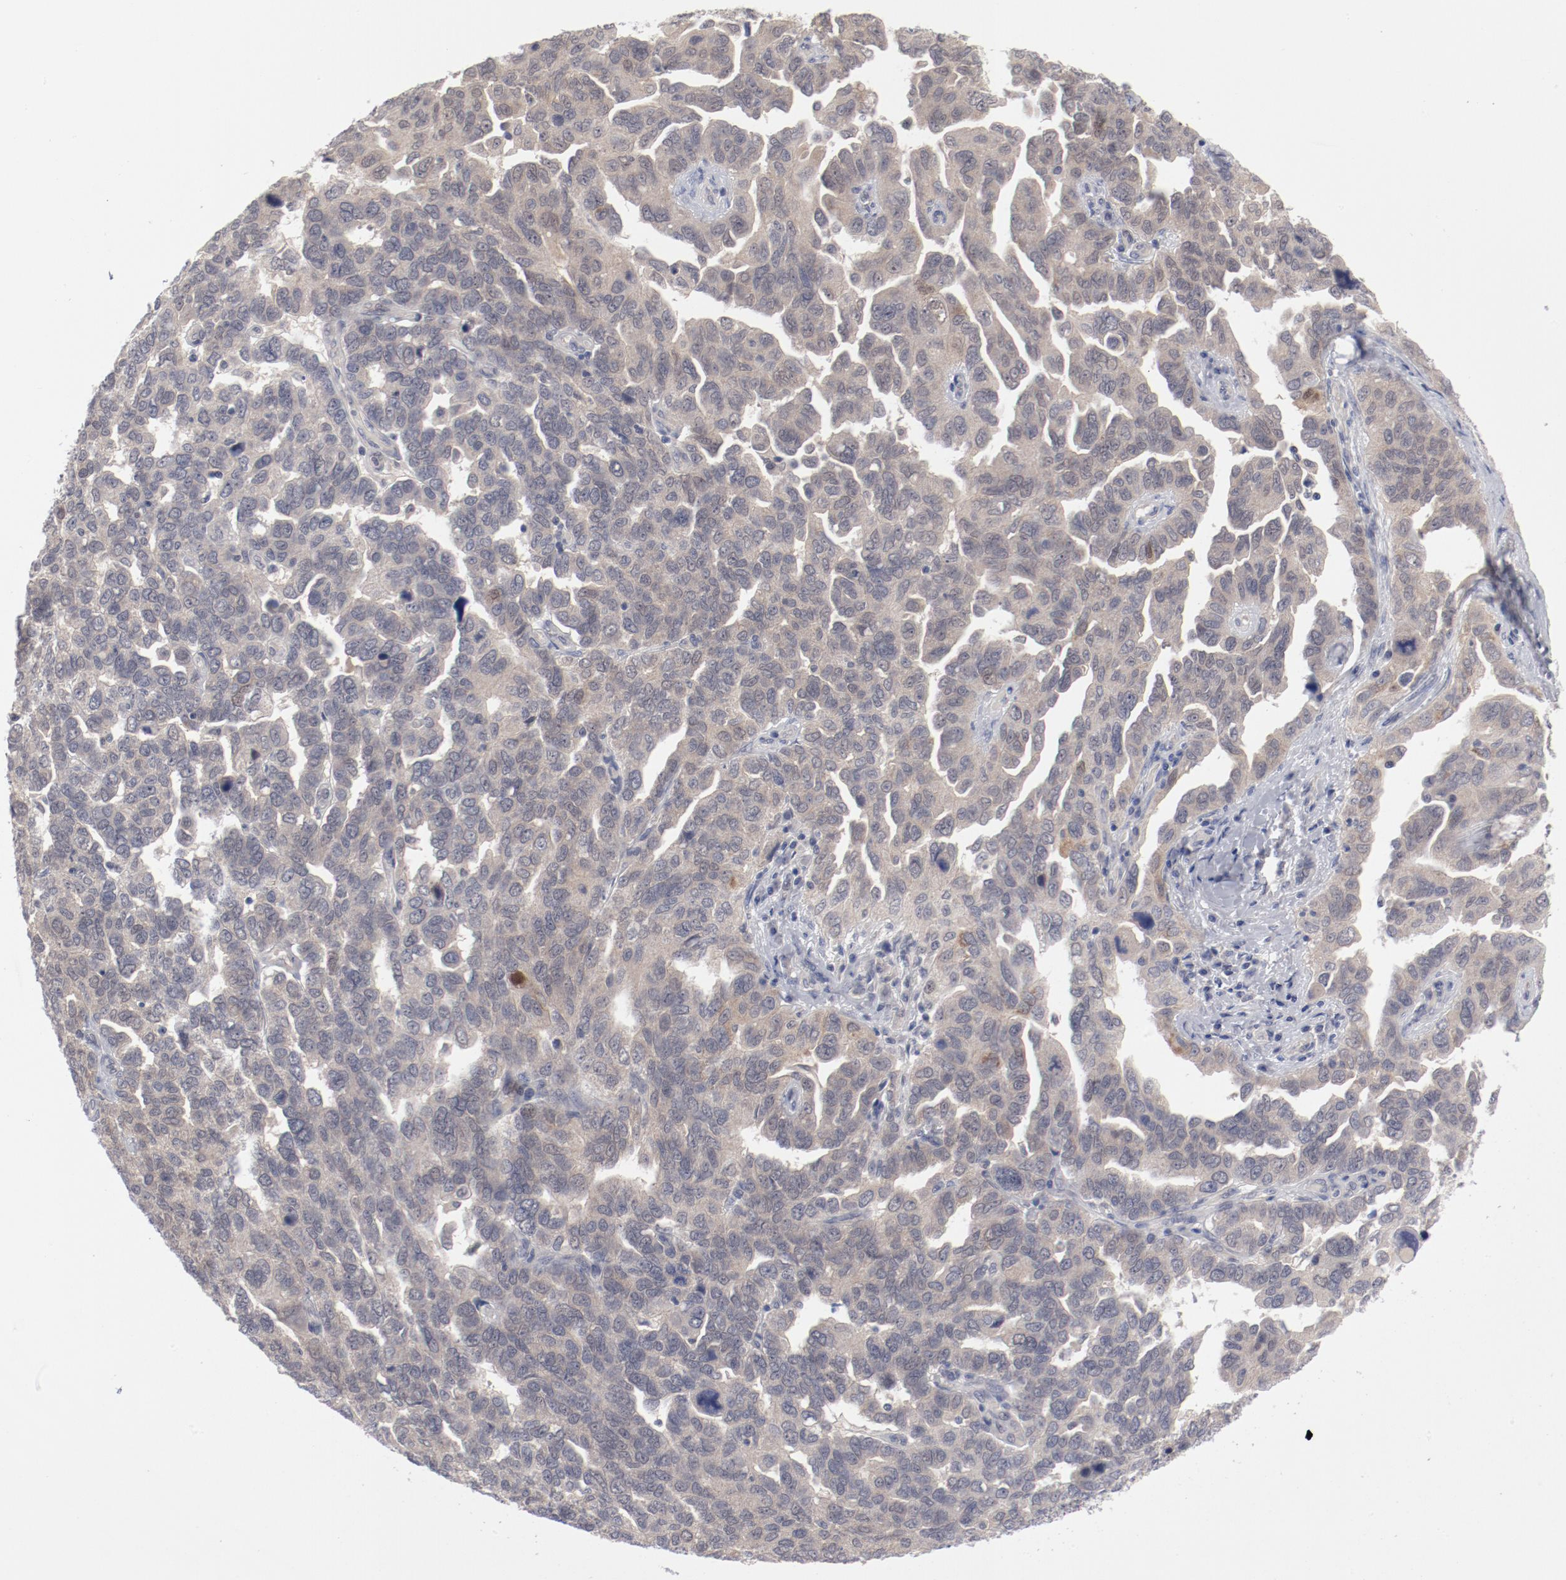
{"staining": {"intensity": "weak", "quantity": ">75%", "location": "cytoplasmic/membranous"}, "tissue": "ovarian cancer", "cell_type": "Tumor cells", "image_type": "cancer", "snomed": [{"axis": "morphology", "description": "Cystadenocarcinoma, serous, NOS"}, {"axis": "topography", "description": "Ovary"}], "caption": "Ovarian serous cystadenocarcinoma stained with DAB IHC demonstrates low levels of weak cytoplasmic/membranous expression in approximately >75% of tumor cells.", "gene": "SH3BGR", "patient": {"sex": "female", "age": 64}}